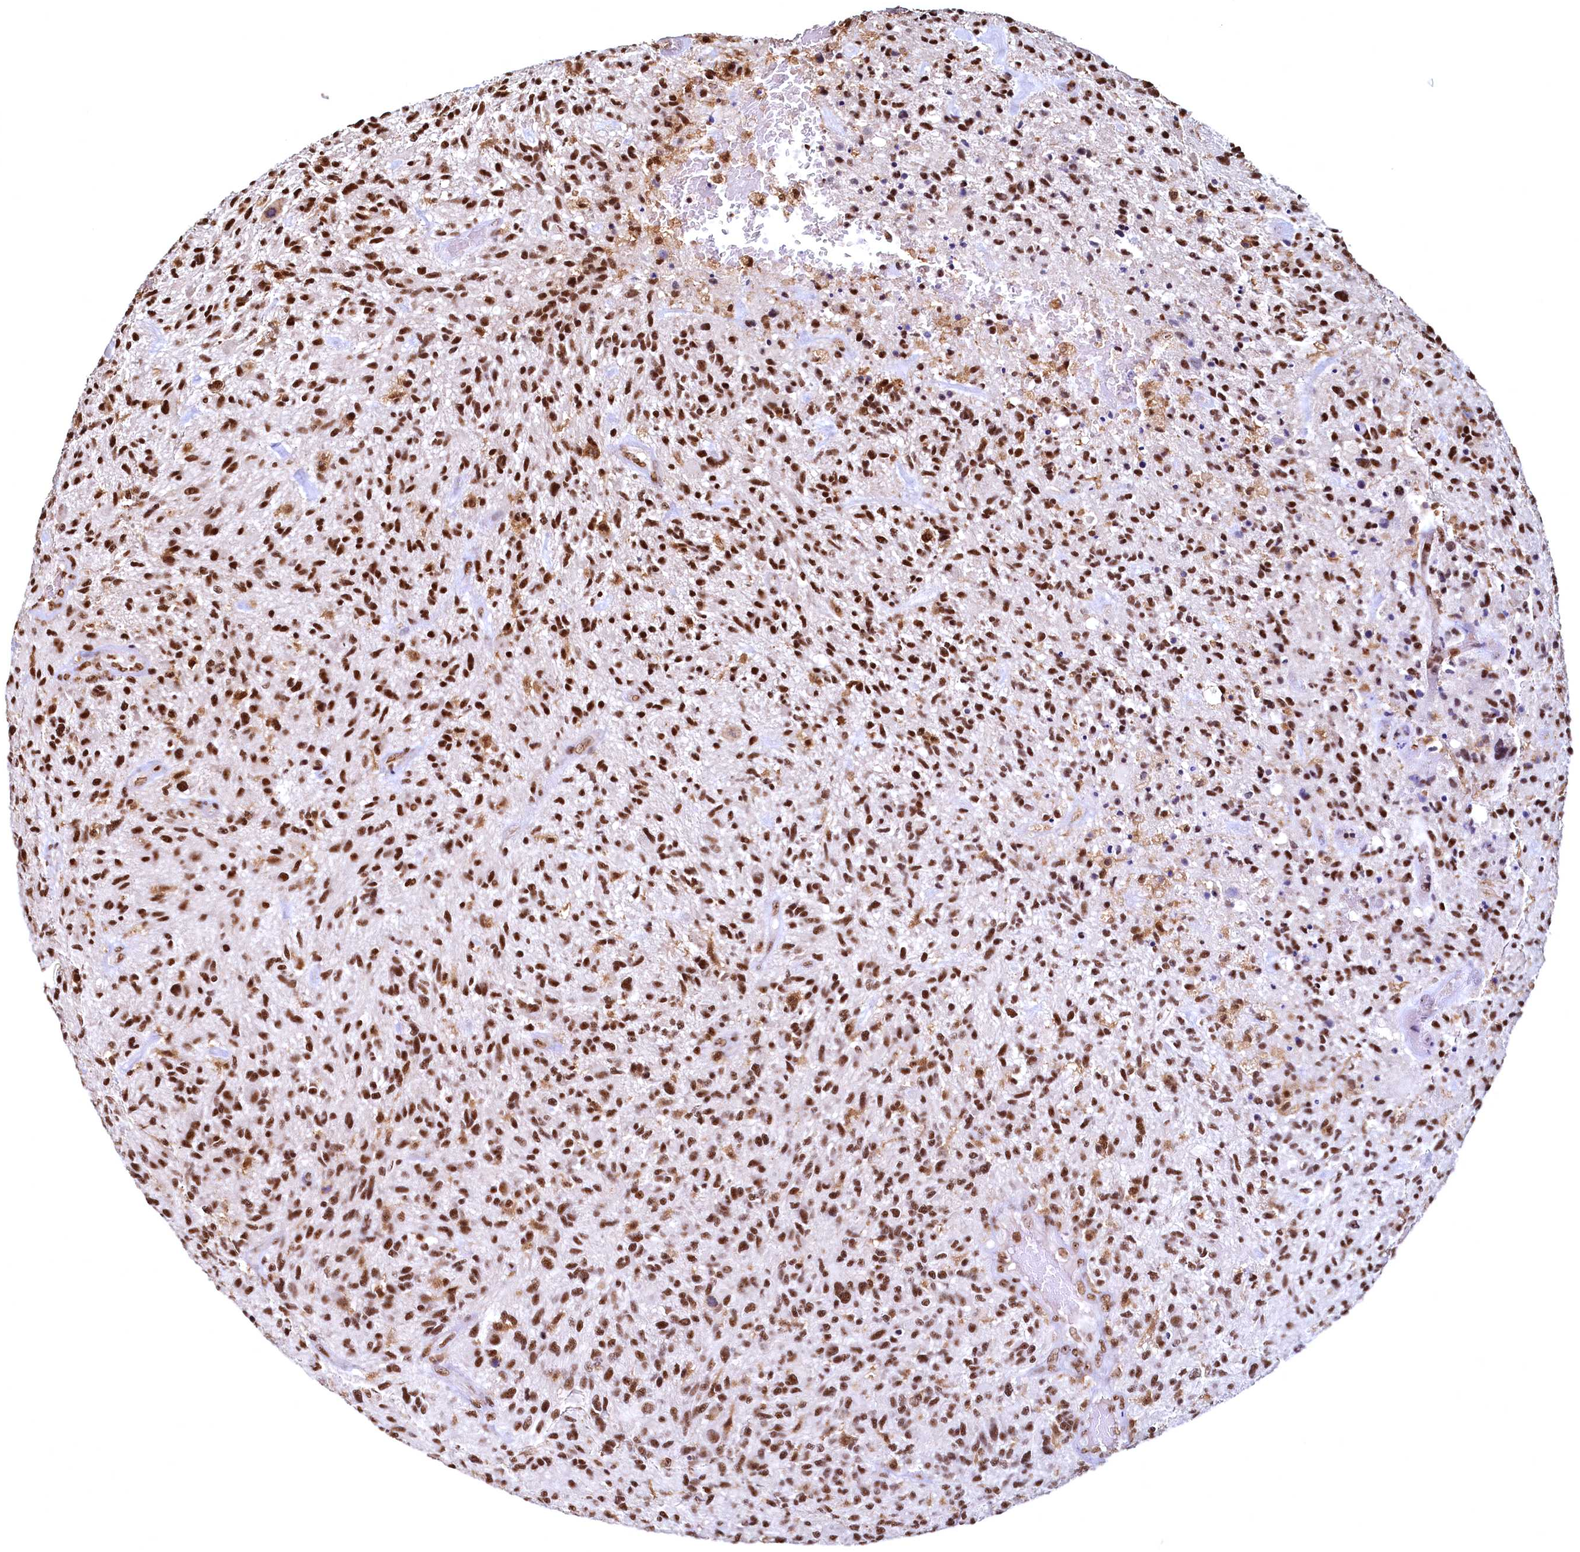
{"staining": {"intensity": "strong", "quantity": ">75%", "location": "nuclear"}, "tissue": "glioma", "cell_type": "Tumor cells", "image_type": "cancer", "snomed": [{"axis": "morphology", "description": "Glioma, malignant, High grade"}, {"axis": "topography", "description": "Brain"}], "caption": "Immunohistochemistry (IHC) (DAB) staining of human glioma shows strong nuclear protein staining in about >75% of tumor cells. The staining was performed using DAB (3,3'-diaminobenzidine) to visualize the protein expression in brown, while the nuclei were stained in blue with hematoxylin (Magnification: 20x).", "gene": "RSRC2", "patient": {"sex": "male", "age": 47}}